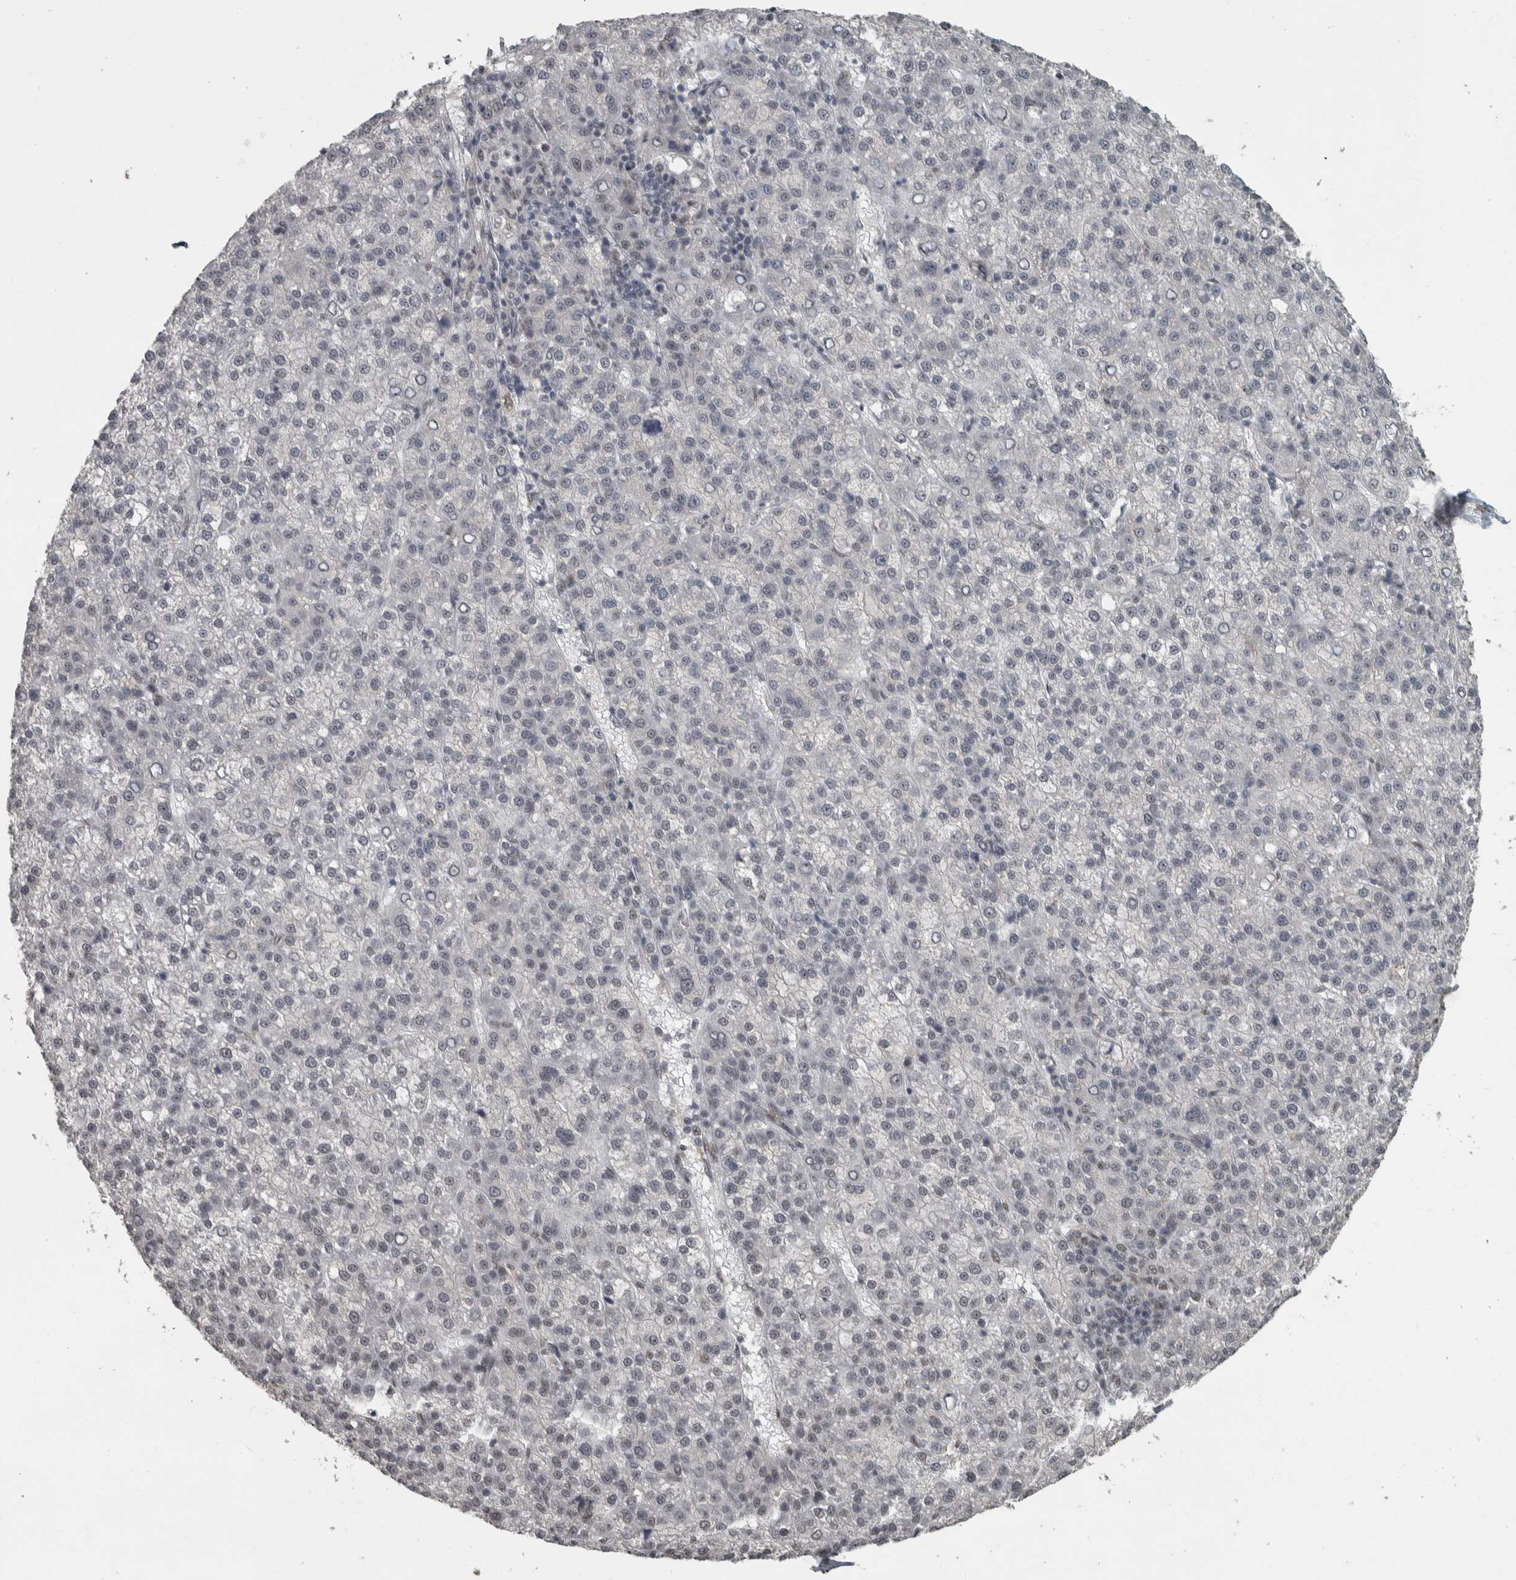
{"staining": {"intensity": "negative", "quantity": "none", "location": "none"}, "tissue": "liver cancer", "cell_type": "Tumor cells", "image_type": "cancer", "snomed": [{"axis": "morphology", "description": "Carcinoma, Hepatocellular, NOS"}, {"axis": "topography", "description": "Liver"}], "caption": "Tumor cells are negative for protein expression in human hepatocellular carcinoma (liver). (Brightfield microscopy of DAB (3,3'-diaminobenzidine) immunohistochemistry at high magnification).", "gene": "DDX42", "patient": {"sex": "female", "age": 58}}